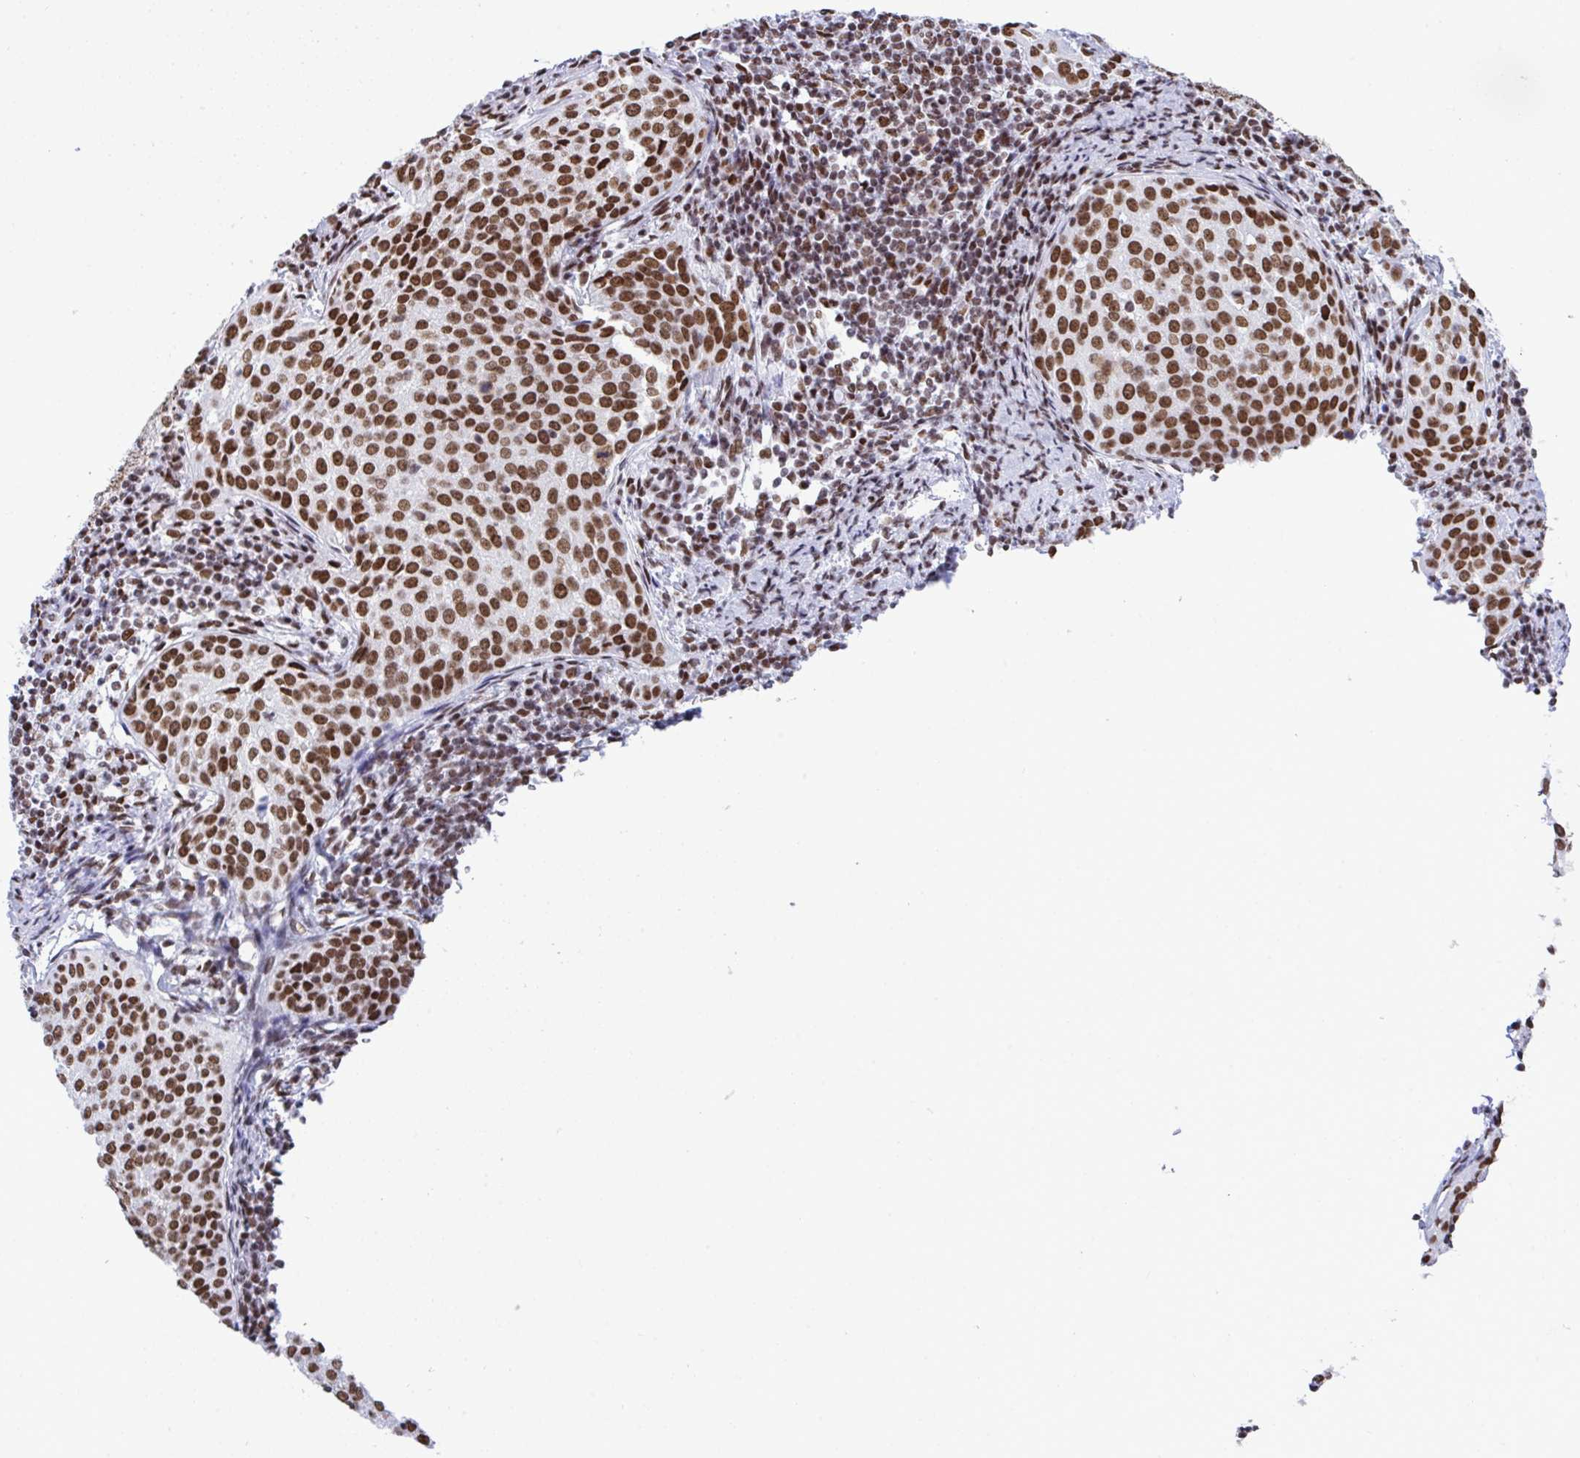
{"staining": {"intensity": "strong", "quantity": ">75%", "location": "nuclear"}, "tissue": "cervical cancer", "cell_type": "Tumor cells", "image_type": "cancer", "snomed": [{"axis": "morphology", "description": "Squamous cell carcinoma, NOS"}, {"axis": "topography", "description": "Cervix"}], "caption": "Approximately >75% of tumor cells in human cervical cancer (squamous cell carcinoma) exhibit strong nuclear protein expression as visualized by brown immunohistochemical staining.", "gene": "DDX52", "patient": {"sex": "female", "age": 57}}